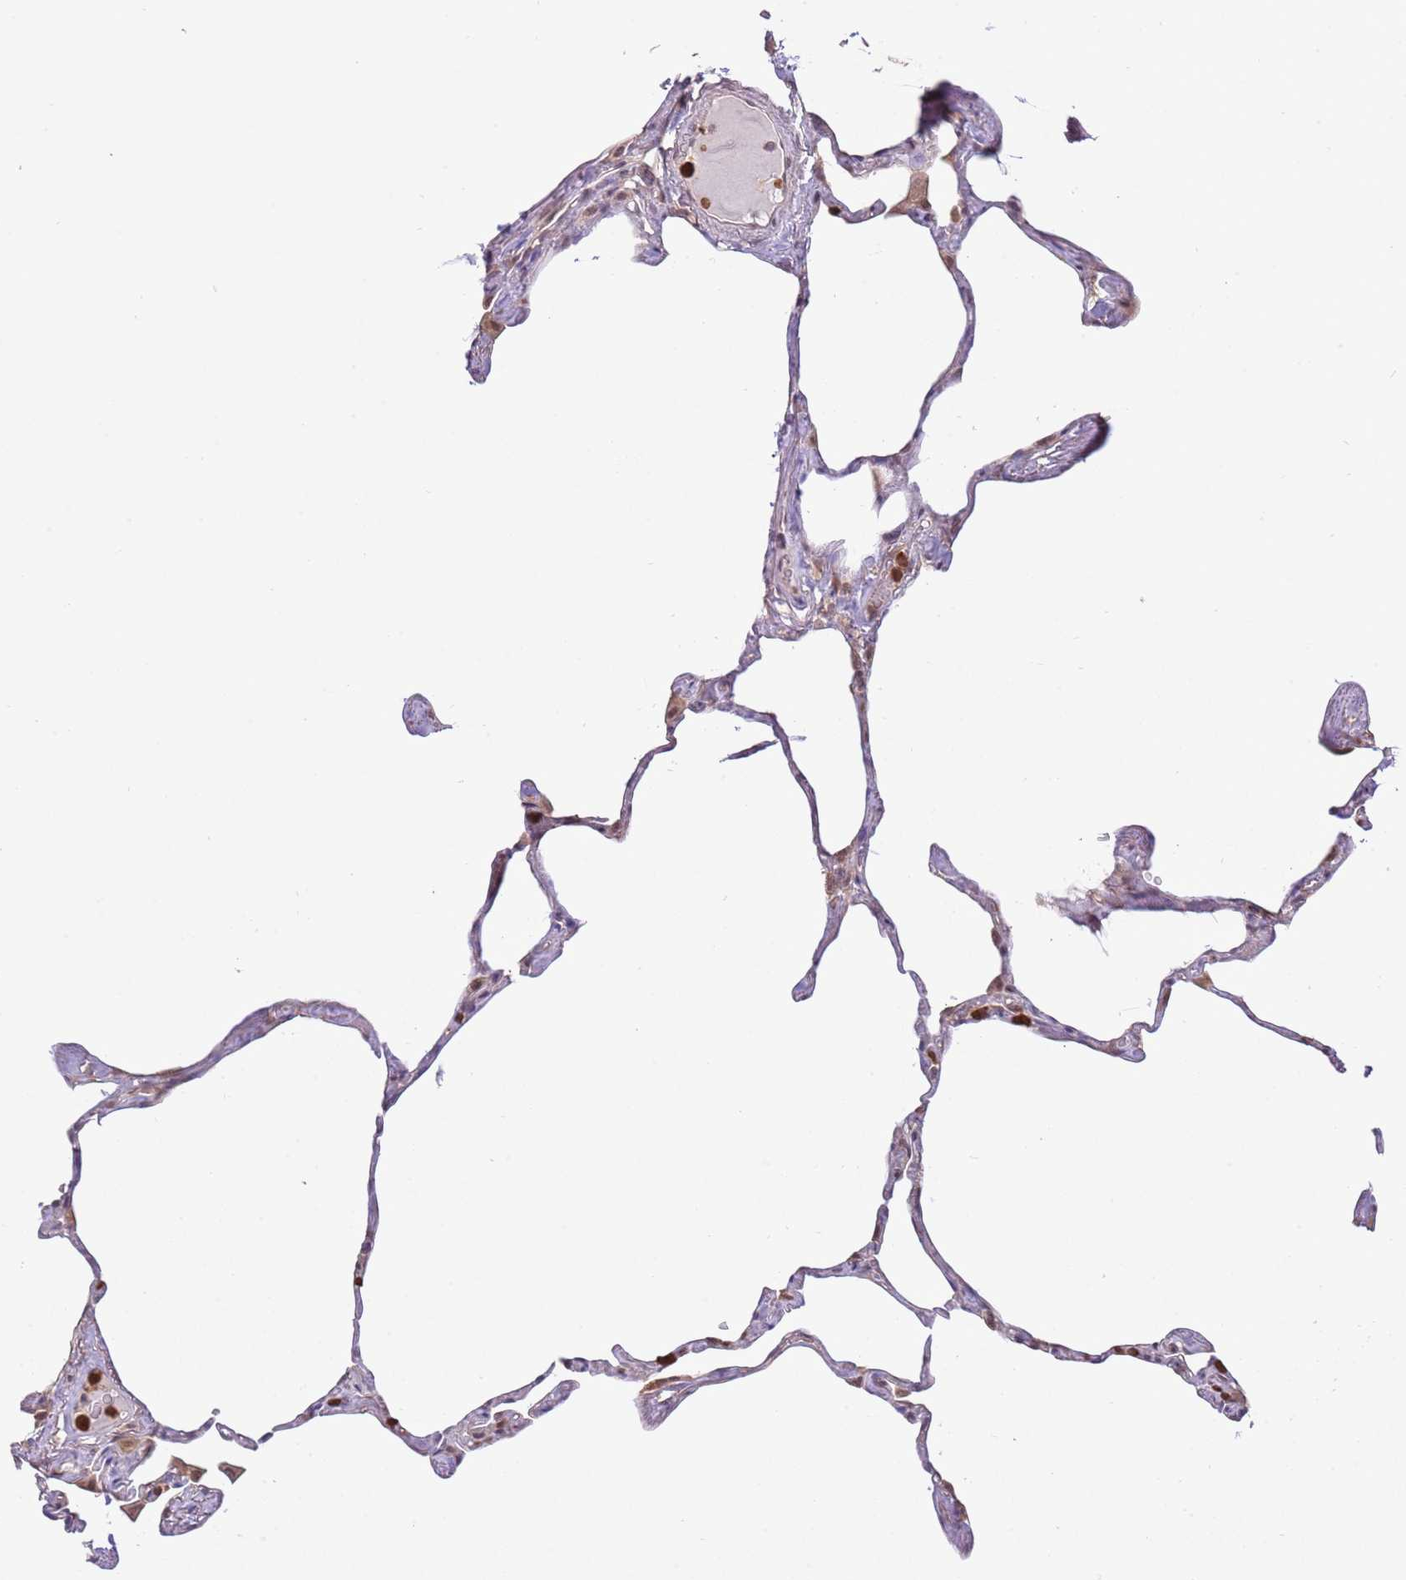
{"staining": {"intensity": "negative", "quantity": "none", "location": "none"}, "tissue": "lung", "cell_type": "Alveolar cells", "image_type": "normal", "snomed": [{"axis": "morphology", "description": "Normal tissue, NOS"}, {"axis": "topography", "description": "Lung"}], "caption": "The immunohistochemistry histopathology image has no significant staining in alveolar cells of lung. (DAB (3,3'-diaminobenzidine) immunohistochemistry visualized using brightfield microscopy, high magnification).", "gene": "AMIGO1", "patient": {"sex": "male", "age": 65}}